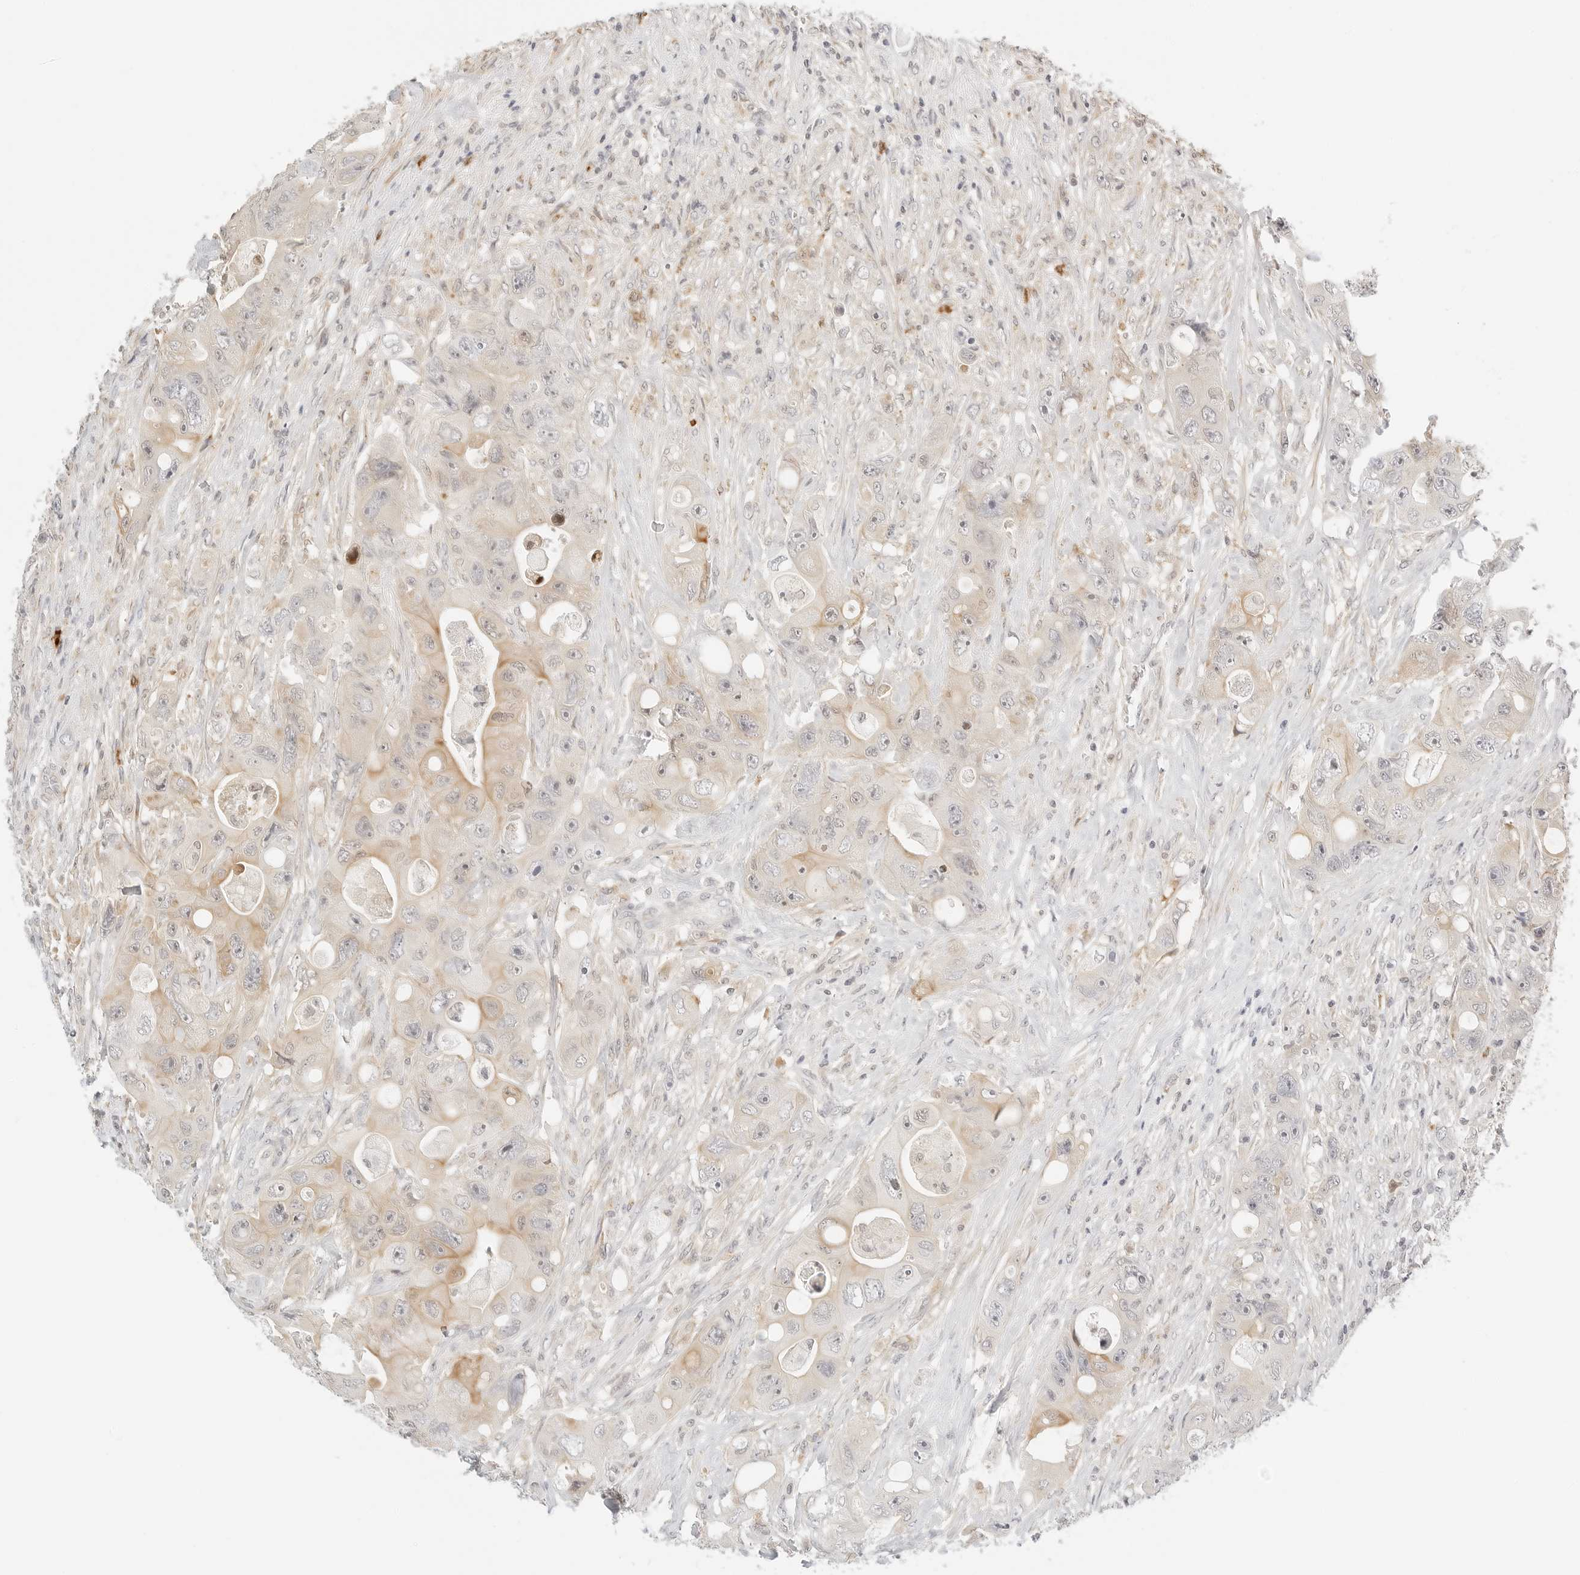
{"staining": {"intensity": "moderate", "quantity": "<25%", "location": "cytoplasmic/membranous"}, "tissue": "colorectal cancer", "cell_type": "Tumor cells", "image_type": "cancer", "snomed": [{"axis": "morphology", "description": "Adenocarcinoma, NOS"}, {"axis": "topography", "description": "Colon"}], "caption": "Immunohistochemistry micrograph of neoplastic tissue: human colorectal cancer stained using immunohistochemistry (IHC) exhibits low levels of moderate protein expression localized specifically in the cytoplasmic/membranous of tumor cells, appearing as a cytoplasmic/membranous brown color.", "gene": "TEKT2", "patient": {"sex": "female", "age": 46}}